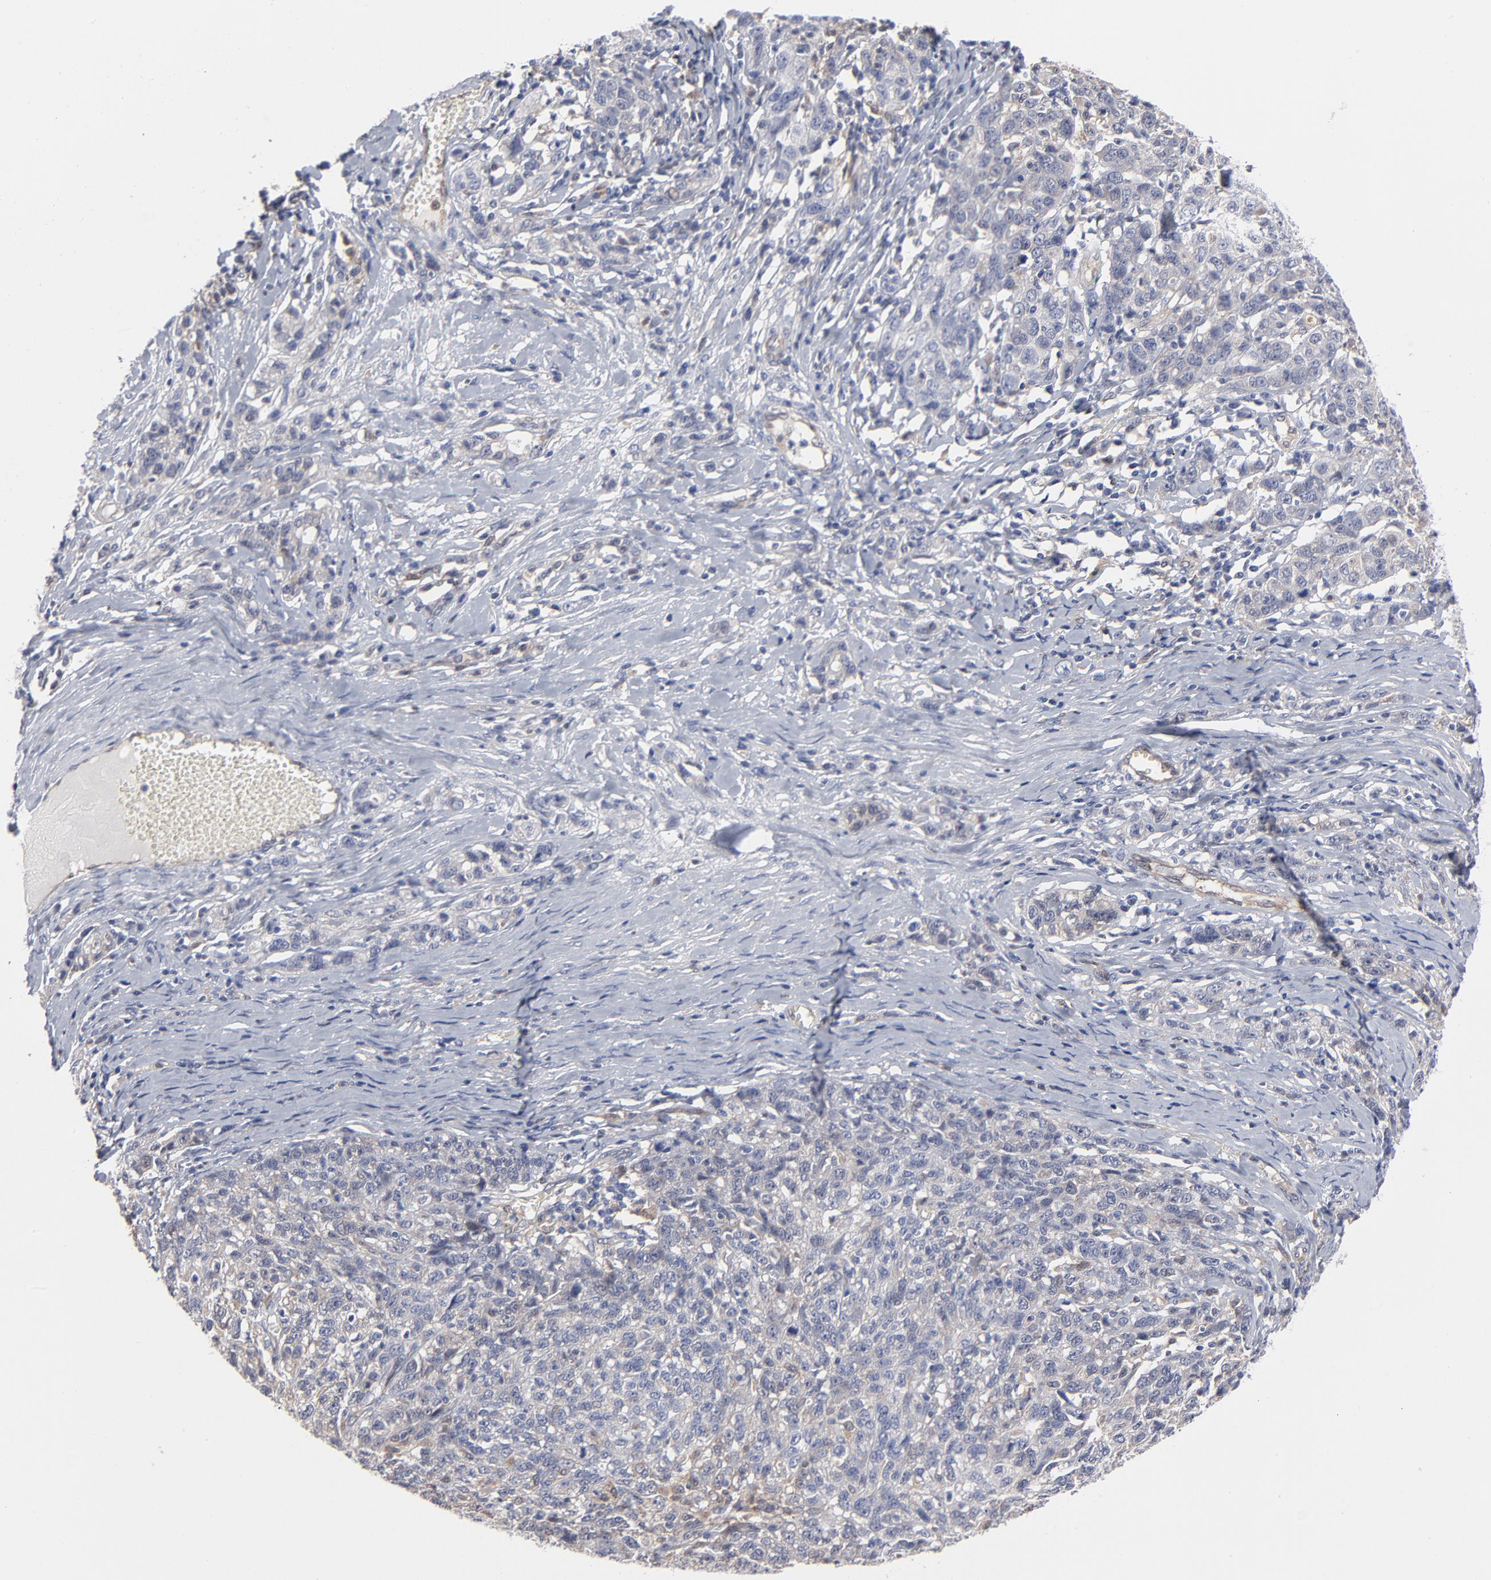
{"staining": {"intensity": "negative", "quantity": "none", "location": "none"}, "tissue": "ovarian cancer", "cell_type": "Tumor cells", "image_type": "cancer", "snomed": [{"axis": "morphology", "description": "Cystadenocarcinoma, serous, NOS"}, {"axis": "topography", "description": "Ovary"}], "caption": "A photomicrograph of ovarian cancer (serous cystadenocarcinoma) stained for a protein reveals no brown staining in tumor cells. (Brightfield microscopy of DAB (3,3'-diaminobenzidine) immunohistochemistry at high magnification).", "gene": "ARRB1", "patient": {"sex": "female", "age": 71}}